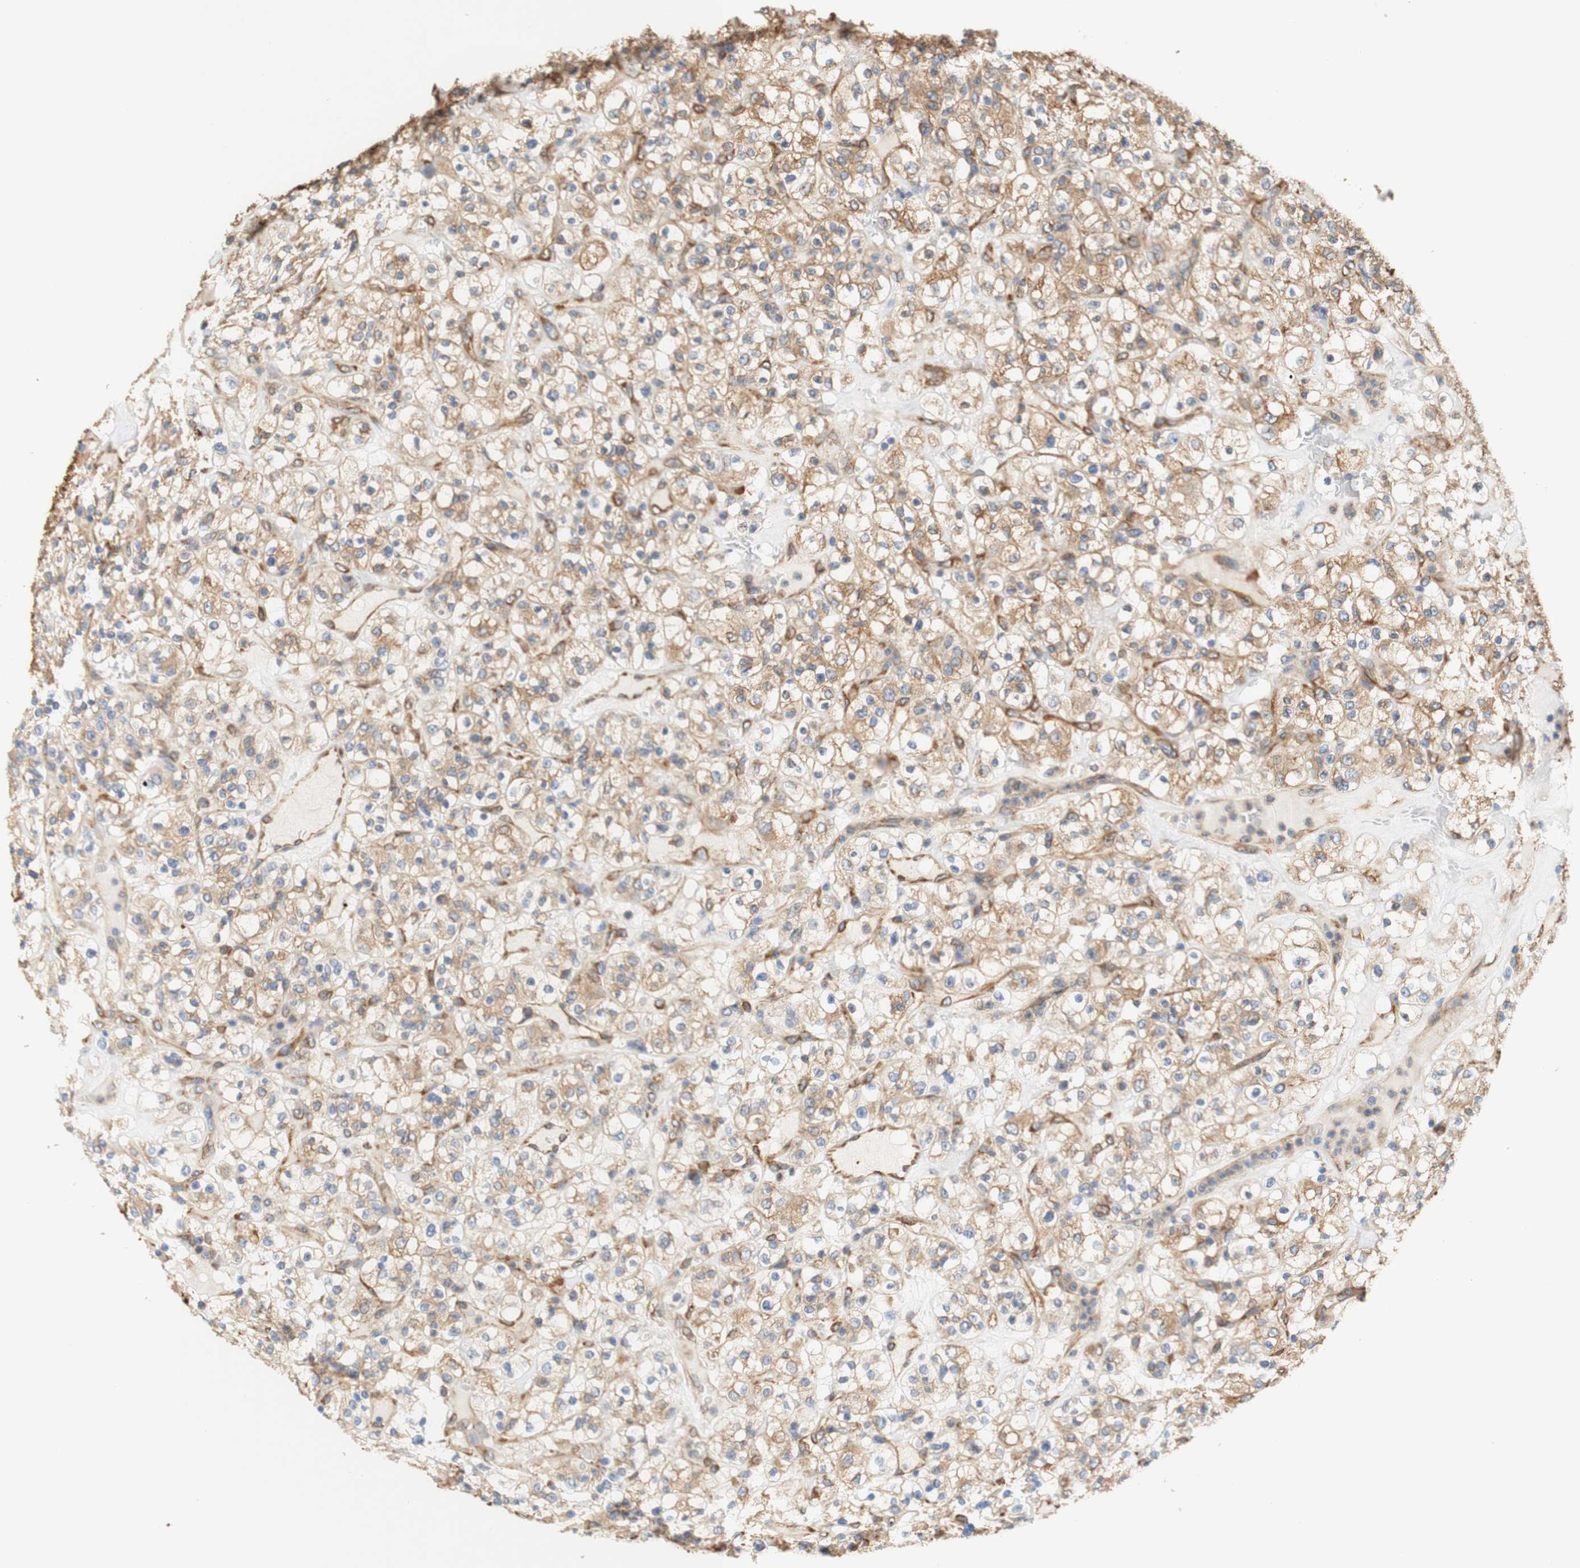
{"staining": {"intensity": "moderate", "quantity": ">75%", "location": "cytoplasmic/membranous"}, "tissue": "renal cancer", "cell_type": "Tumor cells", "image_type": "cancer", "snomed": [{"axis": "morphology", "description": "Normal tissue, NOS"}, {"axis": "morphology", "description": "Adenocarcinoma, NOS"}, {"axis": "topography", "description": "Kidney"}], "caption": "A high-resolution histopathology image shows immunohistochemistry staining of renal adenocarcinoma, which exhibits moderate cytoplasmic/membranous expression in approximately >75% of tumor cells.", "gene": "EIF2AK4", "patient": {"sex": "female", "age": 72}}